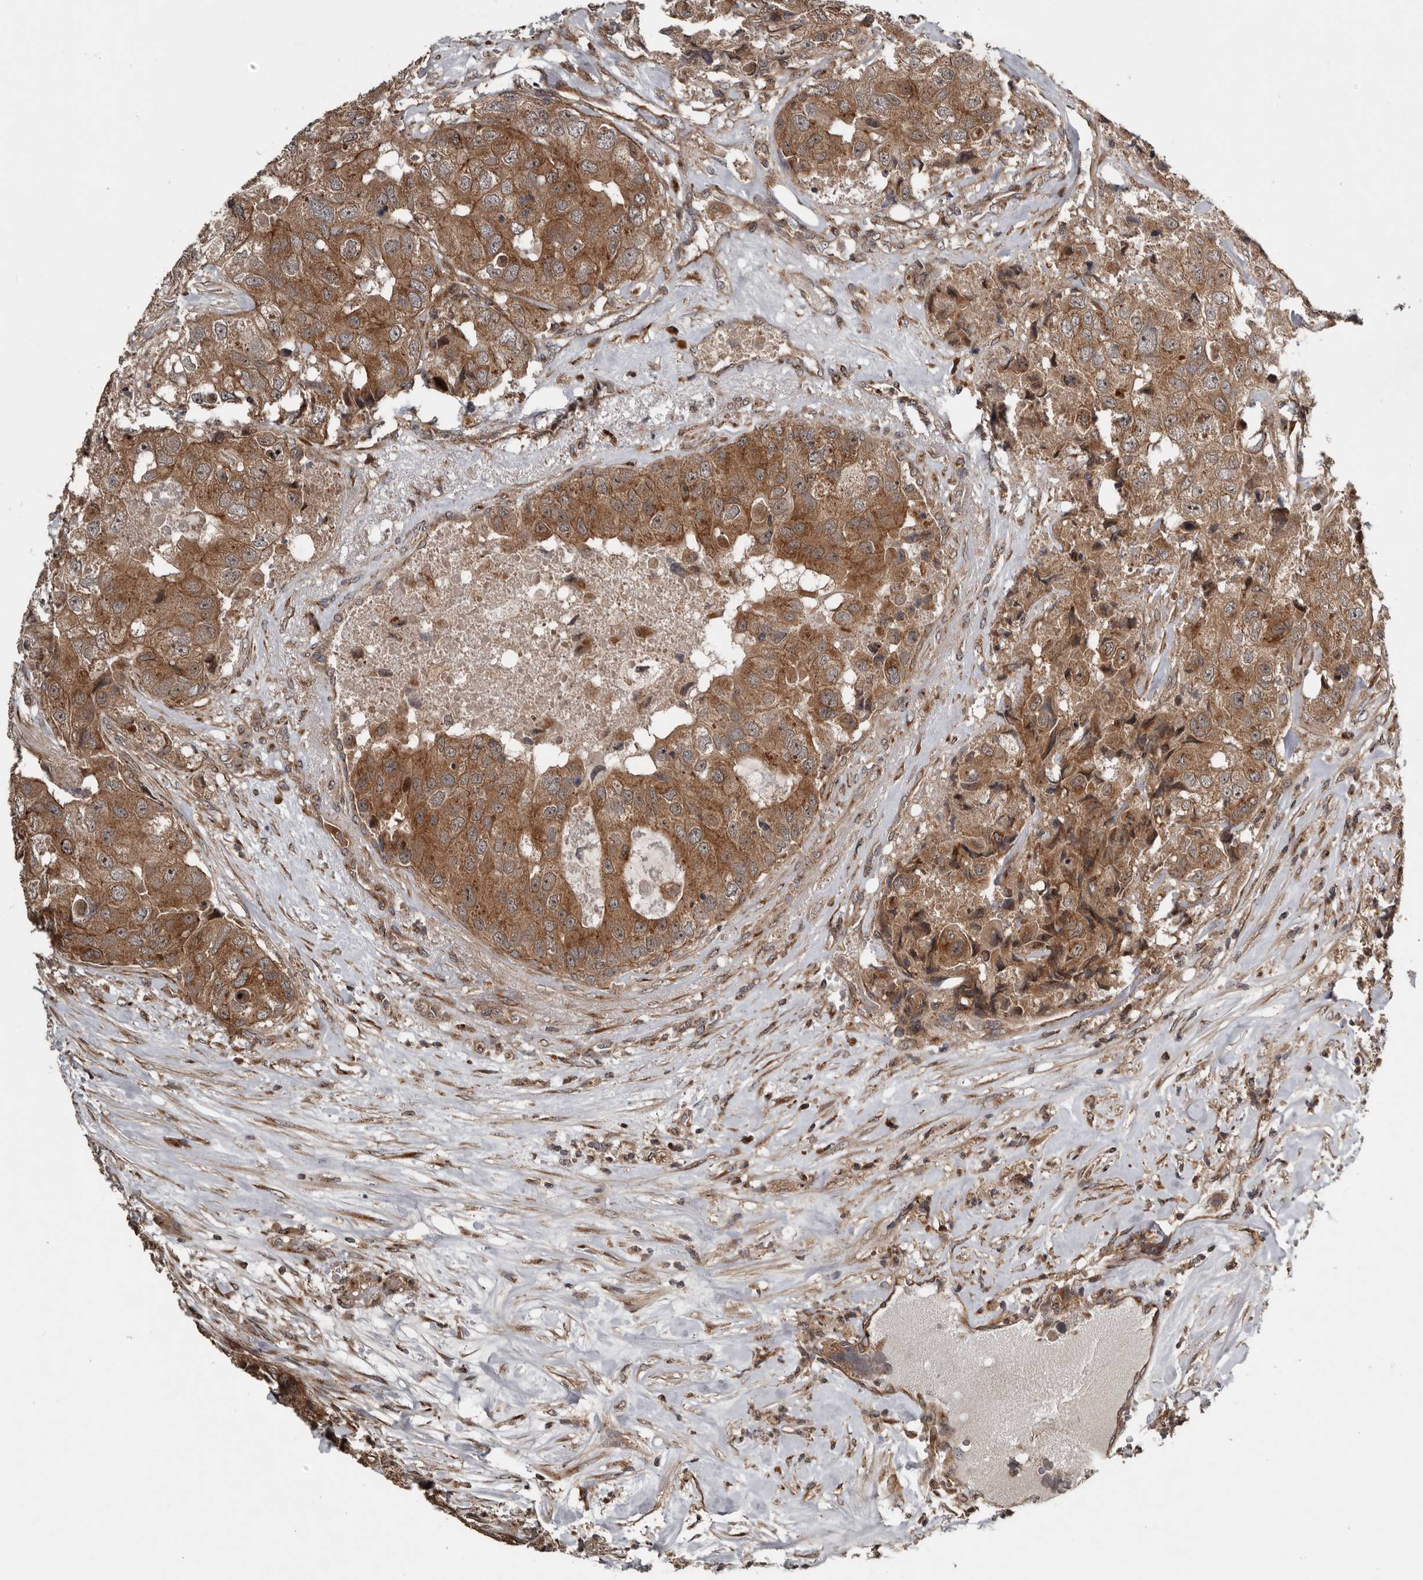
{"staining": {"intensity": "moderate", "quantity": ">75%", "location": "cytoplasmic/membranous,nuclear"}, "tissue": "breast cancer", "cell_type": "Tumor cells", "image_type": "cancer", "snomed": [{"axis": "morphology", "description": "Duct carcinoma"}, {"axis": "topography", "description": "Breast"}], "caption": "Protein expression by IHC exhibits moderate cytoplasmic/membranous and nuclear staining in approximately >75% of tumor cells in breast invasive ductal carcinoma.", "gene": "CCDC190", "patient": {"sex": "female", "age": 62}}